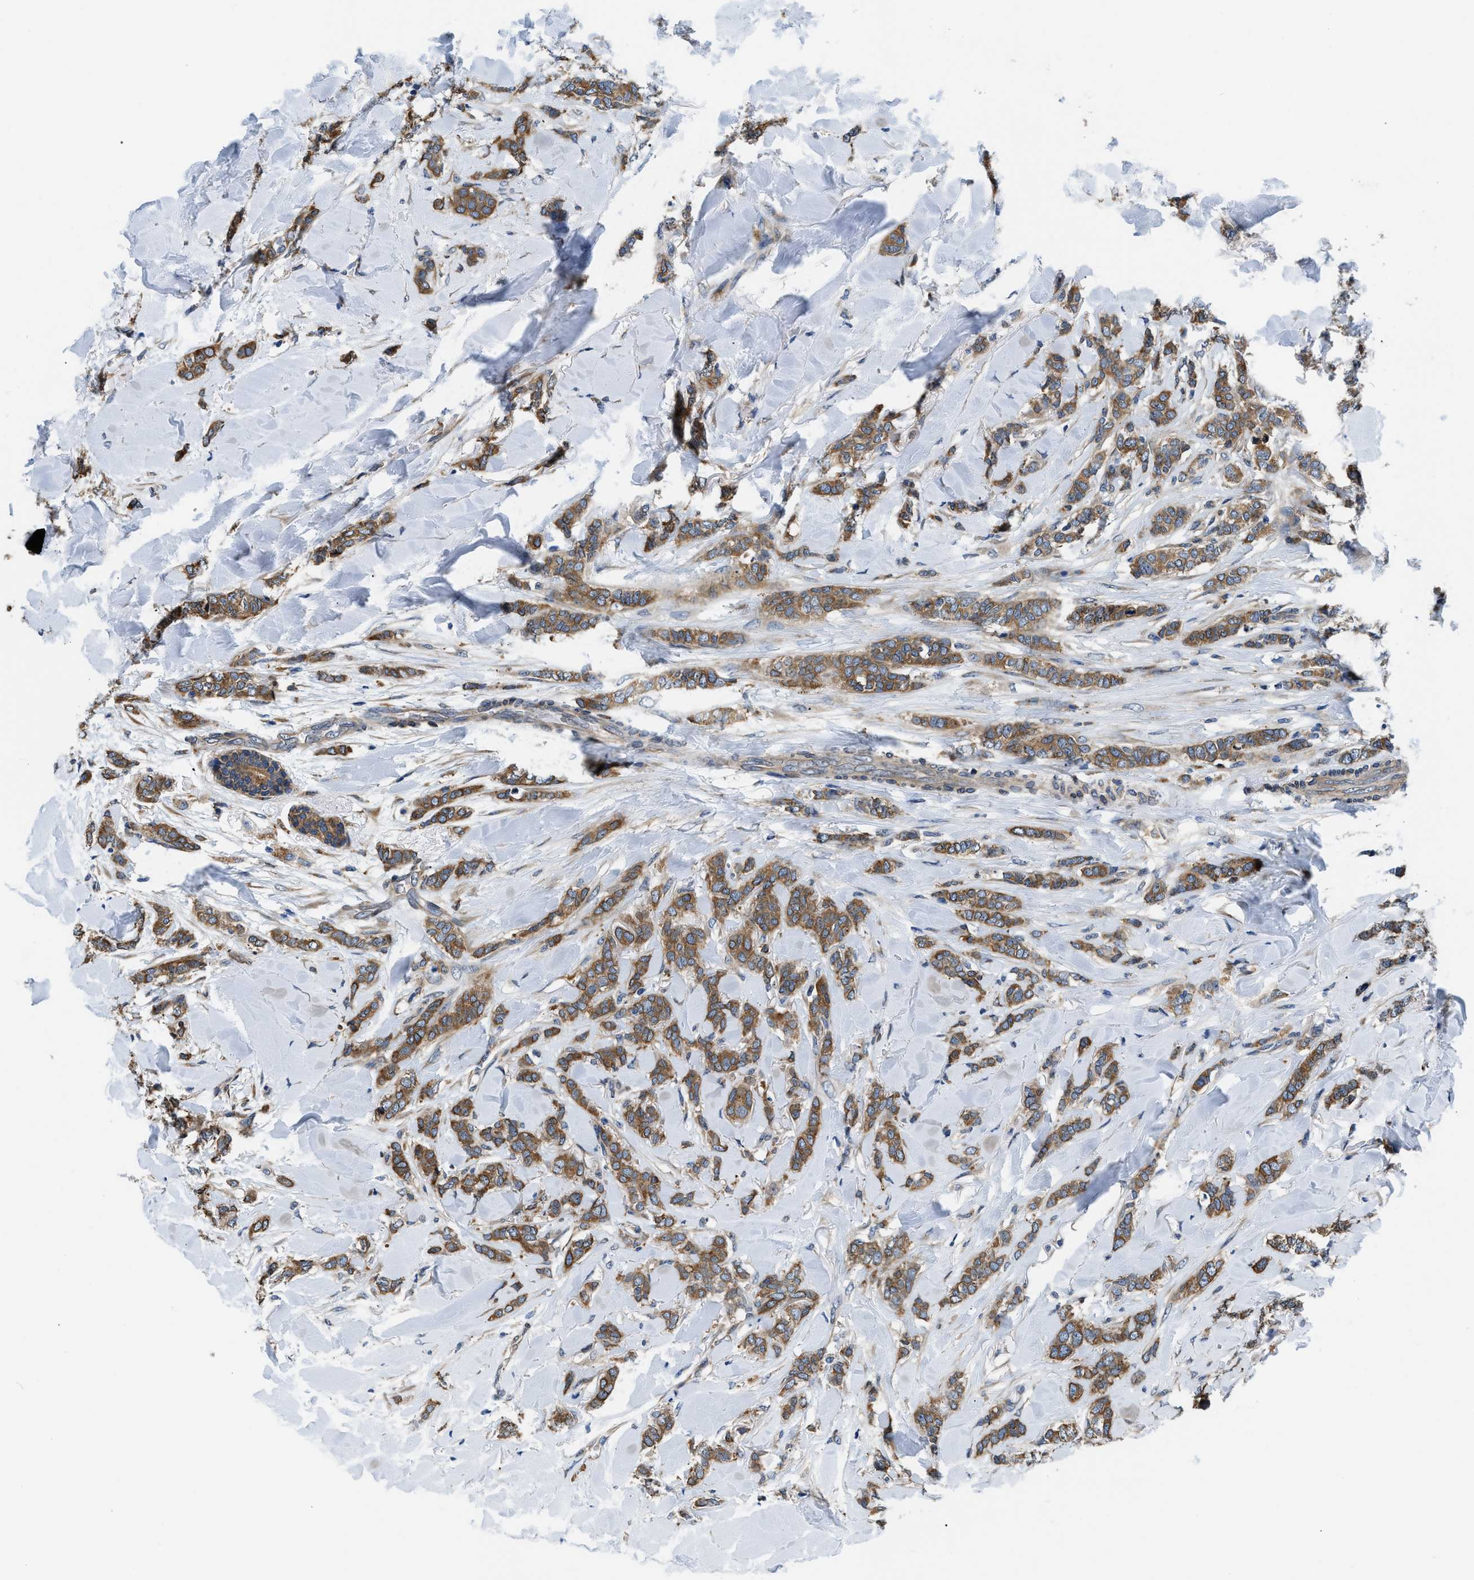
{"staining": {"intensity": "strong", "quantity": ">75%", "location": "cytoplasmic/membranous"}, "tissue": "breast cancer", "cell_type": "Tumor cells", "image_type": "cancer", "snomed": [{"axis": "morphology", "description": "Lobular carcinoma"}, {"axis": "topography", "description": "Skin"}, {"axis": "topography", "description": "Breast"}], "caption": "Breast cancer (lobular carcinoma) was stained to show a protein in brown. There is high levels of strong cytoplasmic/membranous positivity in approximately >75% of tumor cells.", "gene": "ARL6IP5", "patient": {"sex": "female", "age": 46}}